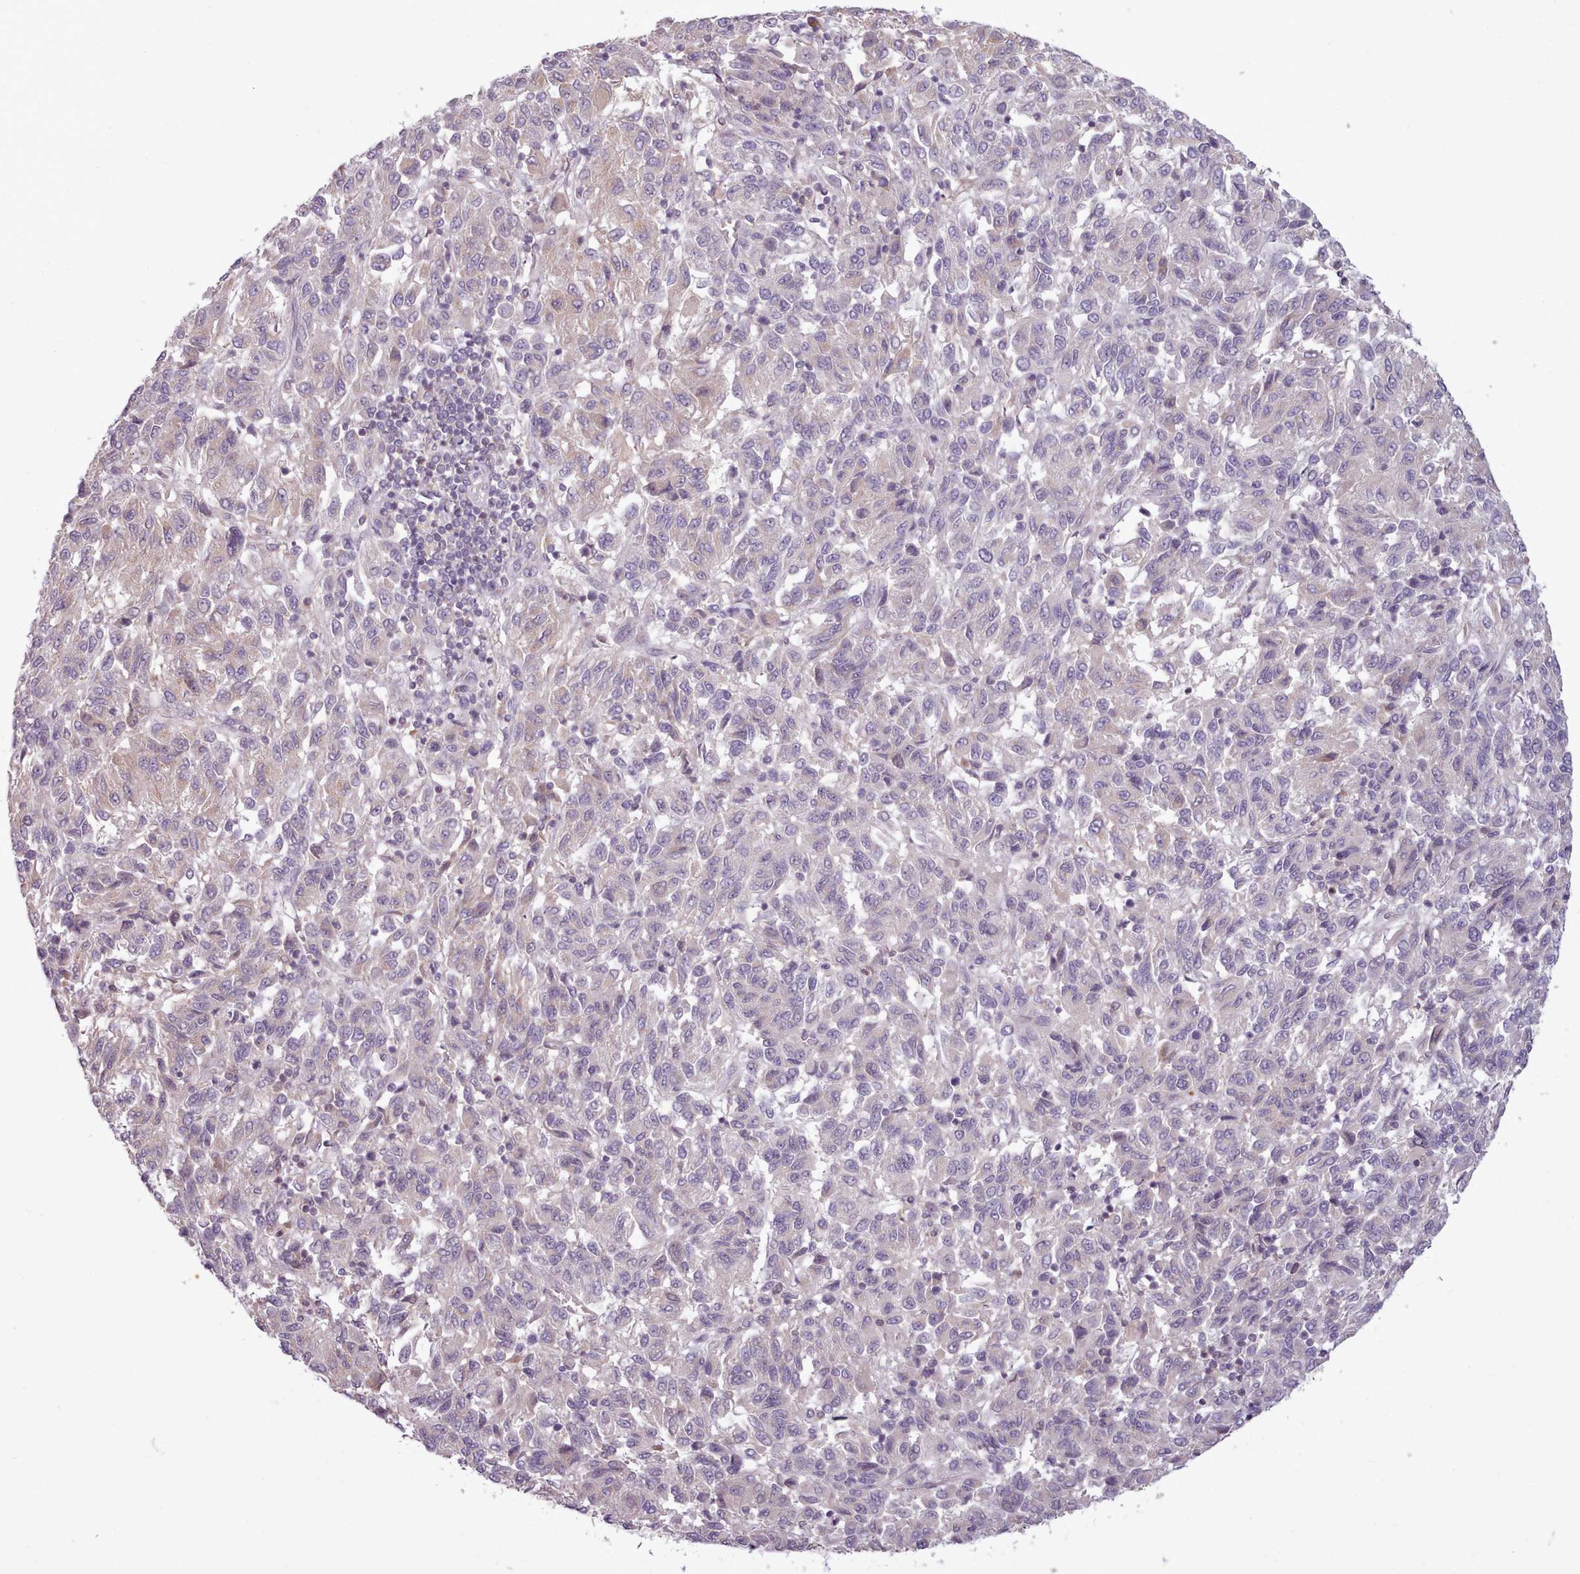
{"staining": {"intensity": "negative", "quantity": "none", "location": "none"}, "tissue": "melanoma", "cell_type": "Tumor cells", "image_type": "cancer", "snomed": [{"axis": "morphology", "description": "Malignant melanoma, Metastatic site"}, {"axis": "topography", "description": "Lung"}], "caption": "Immunohistochemistry (IHC) photomicrograph of human melanoma stained for a protein (brown), which shows no positivity in tumor cells.", "gene": "NMRK1", "patient": {"sex": "male", "age": 64}}